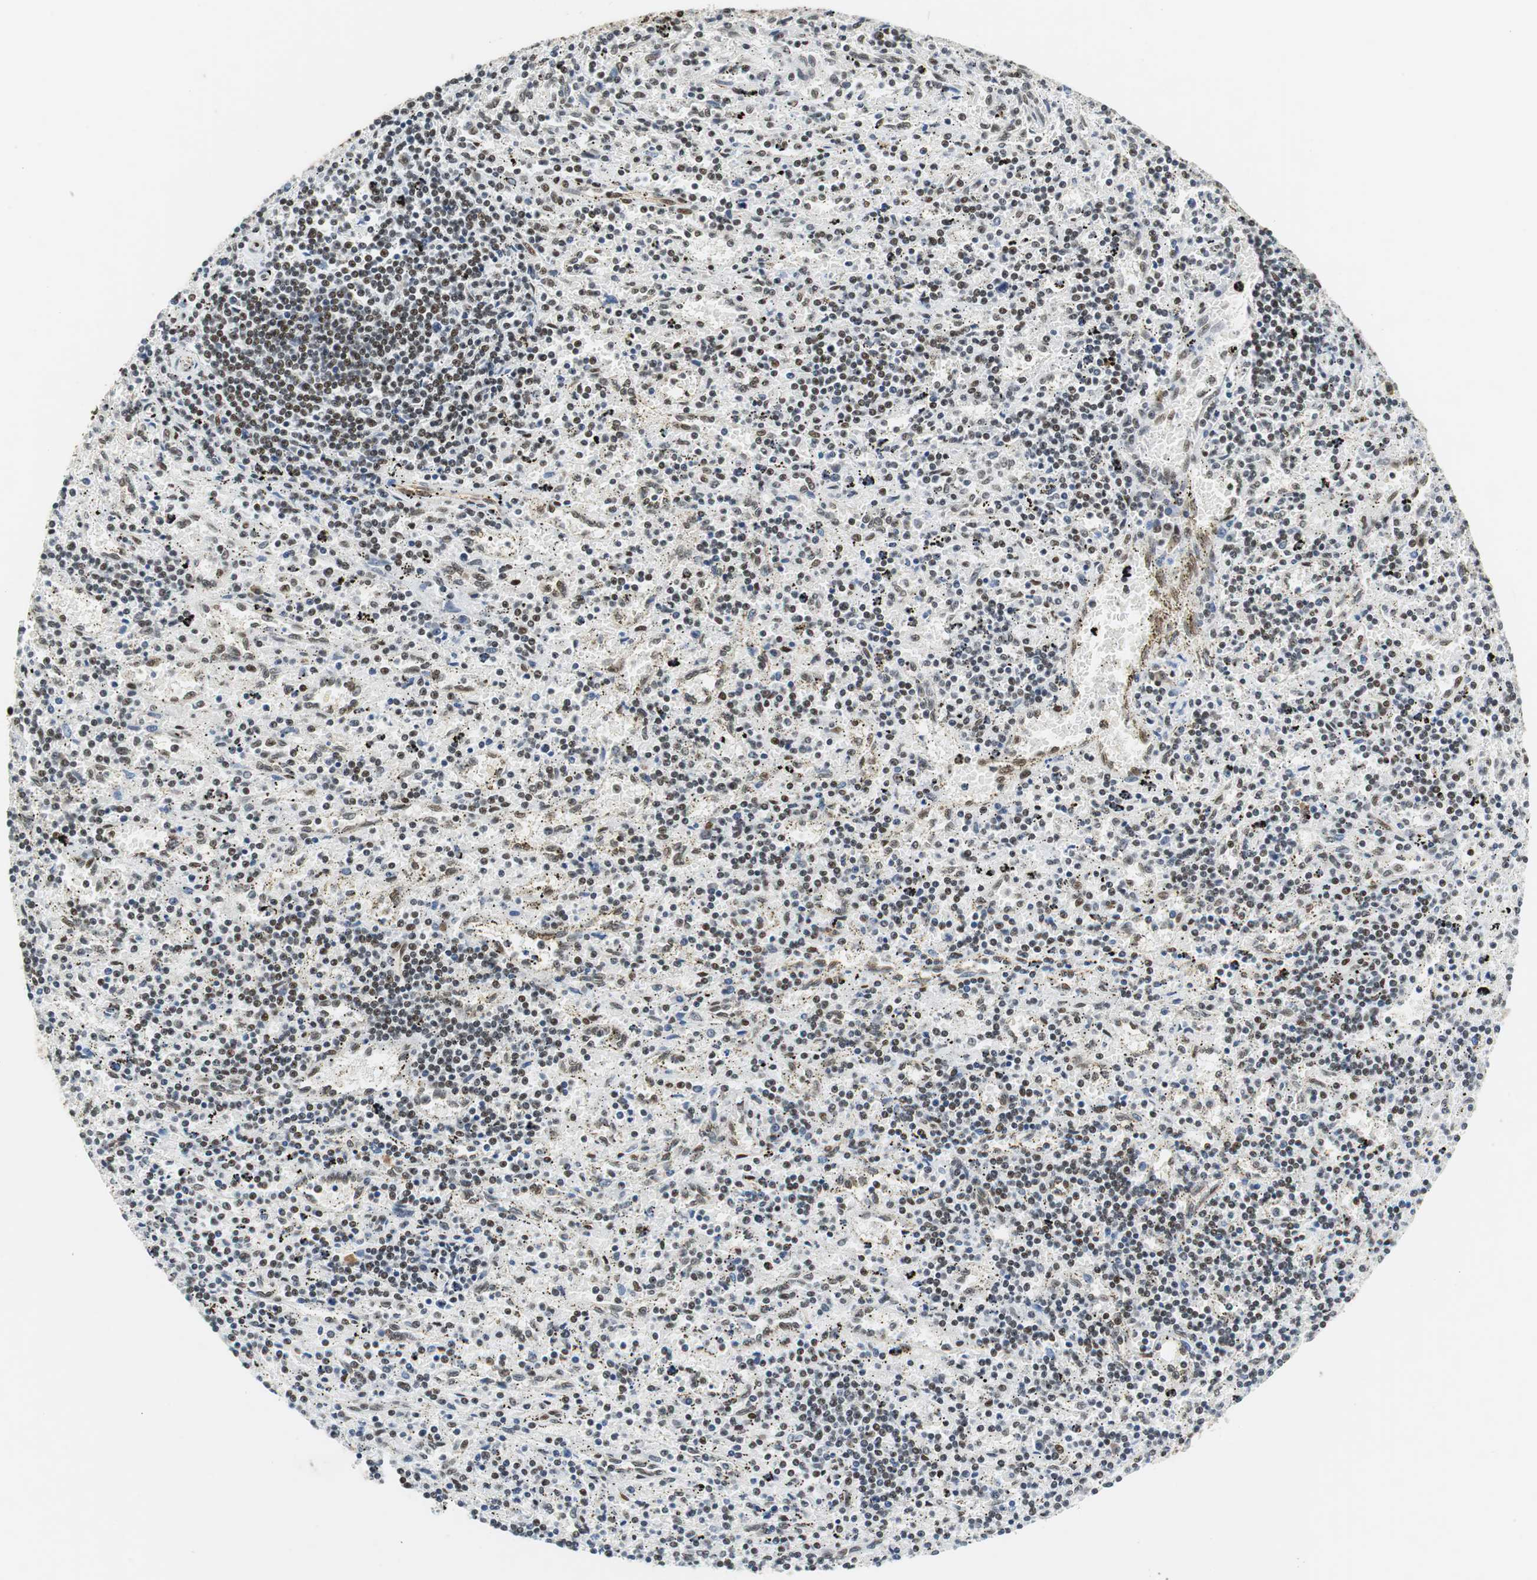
{"staining": {"intensity": "moderate", "quantity": ">75%", "location": "nuclear"}, "tissue": "lymphoma", "cell_type": "Tumor cells", "image_type": "cancer", "snomed": [{"axis": "morphology", "description": "Malignant lymphoma, non-Hodgkin's type, Low grade"}, {"axis": "topography", "description": "Spleen"}], "caption": "Approximately >75% of tumor cells in human lymphoma reveal moderate nuclear protein expression as visualized by brown immunohistochemical staining.", "gene": "PRKDC", "patient": {"sex": "male", "age": 76}}